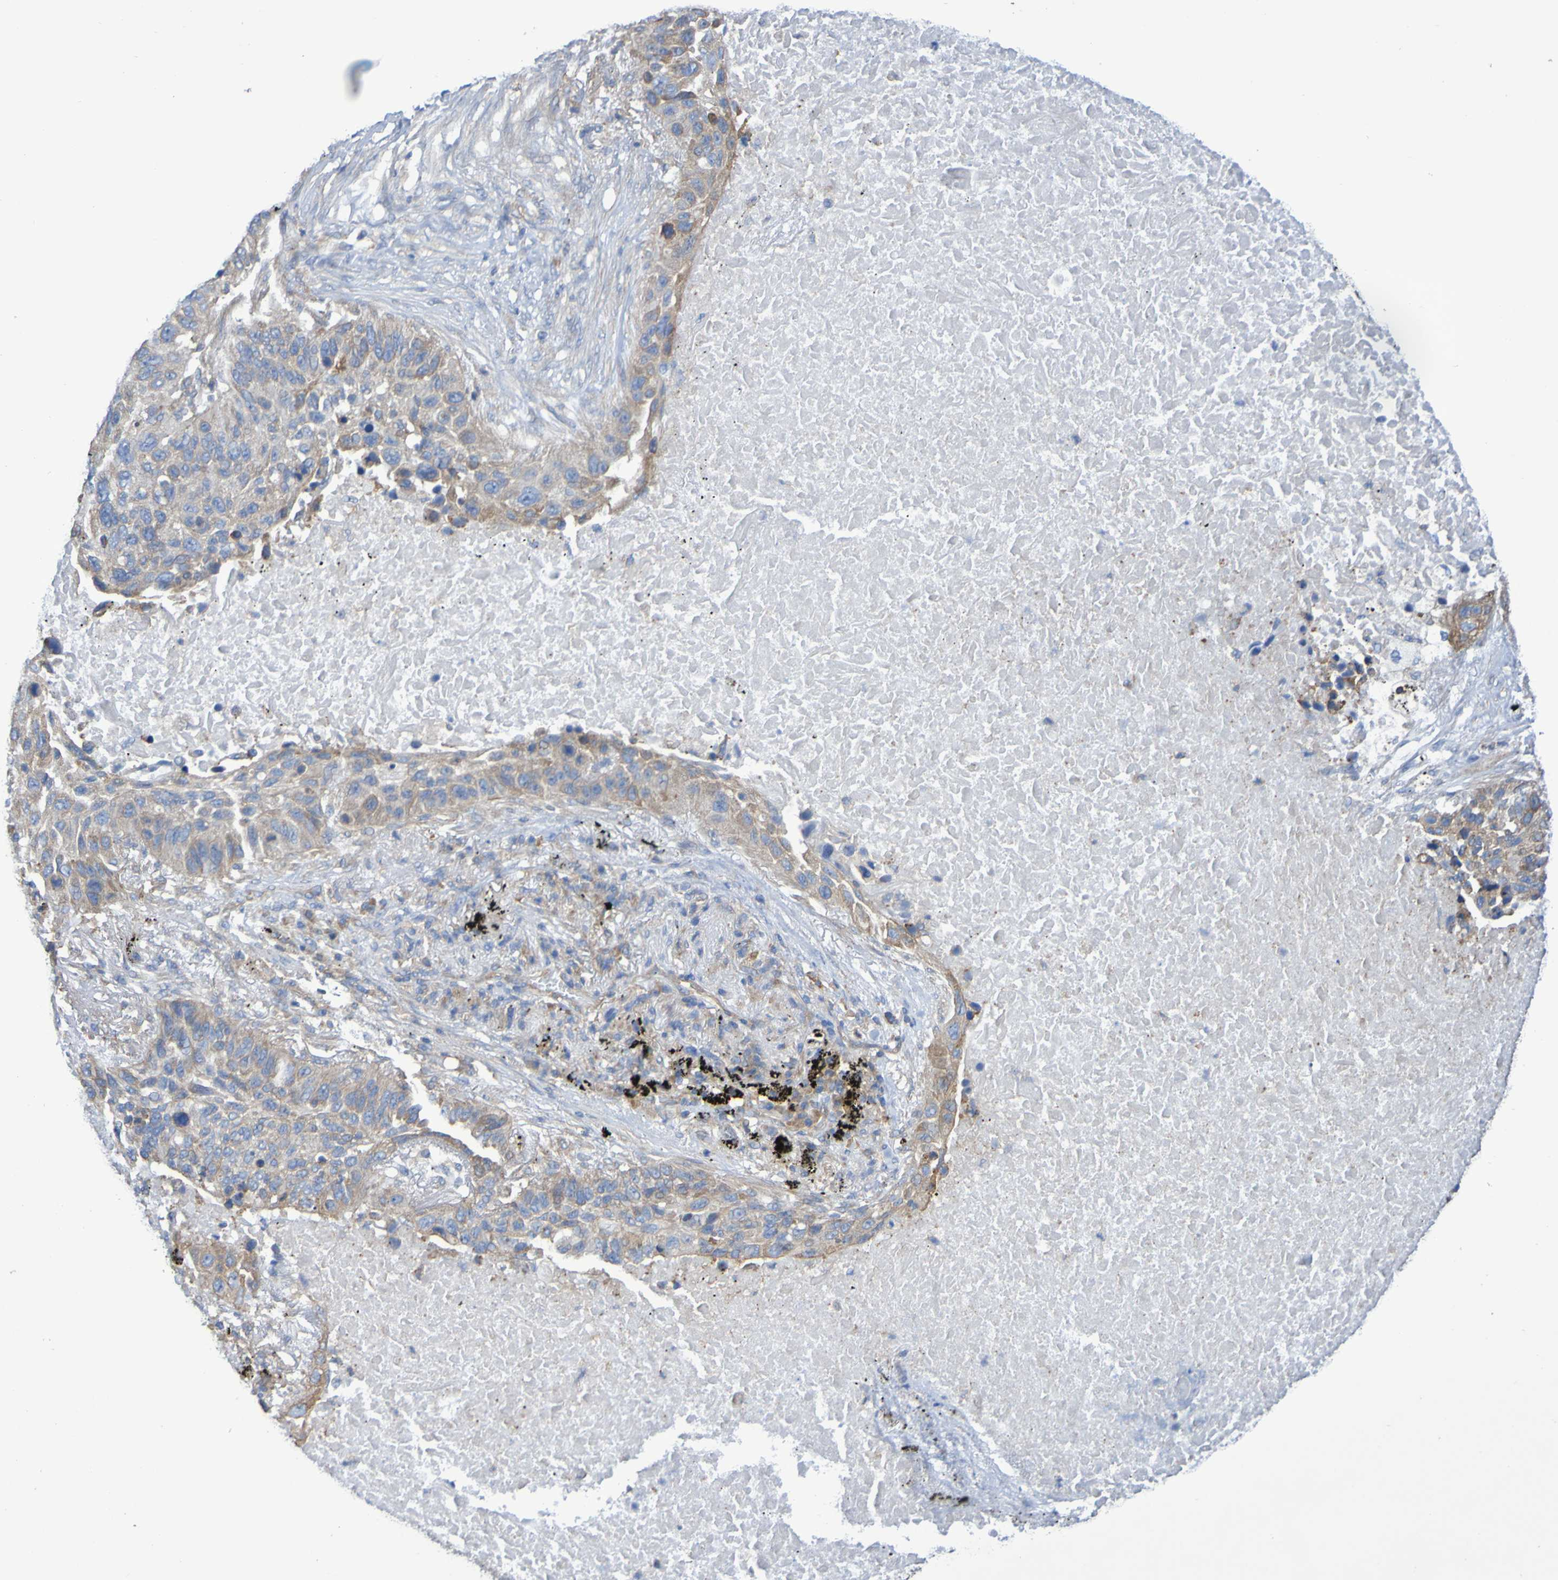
{"staining": {"intensity": "weak", "quantity": "25%-75%", "location": "cytoplasmic/membranous"}, "tissue": "lung cancer", "cell_type": "Tumor cells", "image_type": "cancer", "snomed": [{"axis": "morphology", "description": "Squamous cell carcinoma, NOS"}, {"axis": "topography", "description": "Lung"}], "caption": "A high-resolution photomicrograph shows immunohistochemistry staining of lung cancer, which displays weak cytoplasmic/membranous expression in approximately 25%-75% of tumor cells.", "gene": "SYNJ1", "patient": {"sex": "male", "age": 57}}